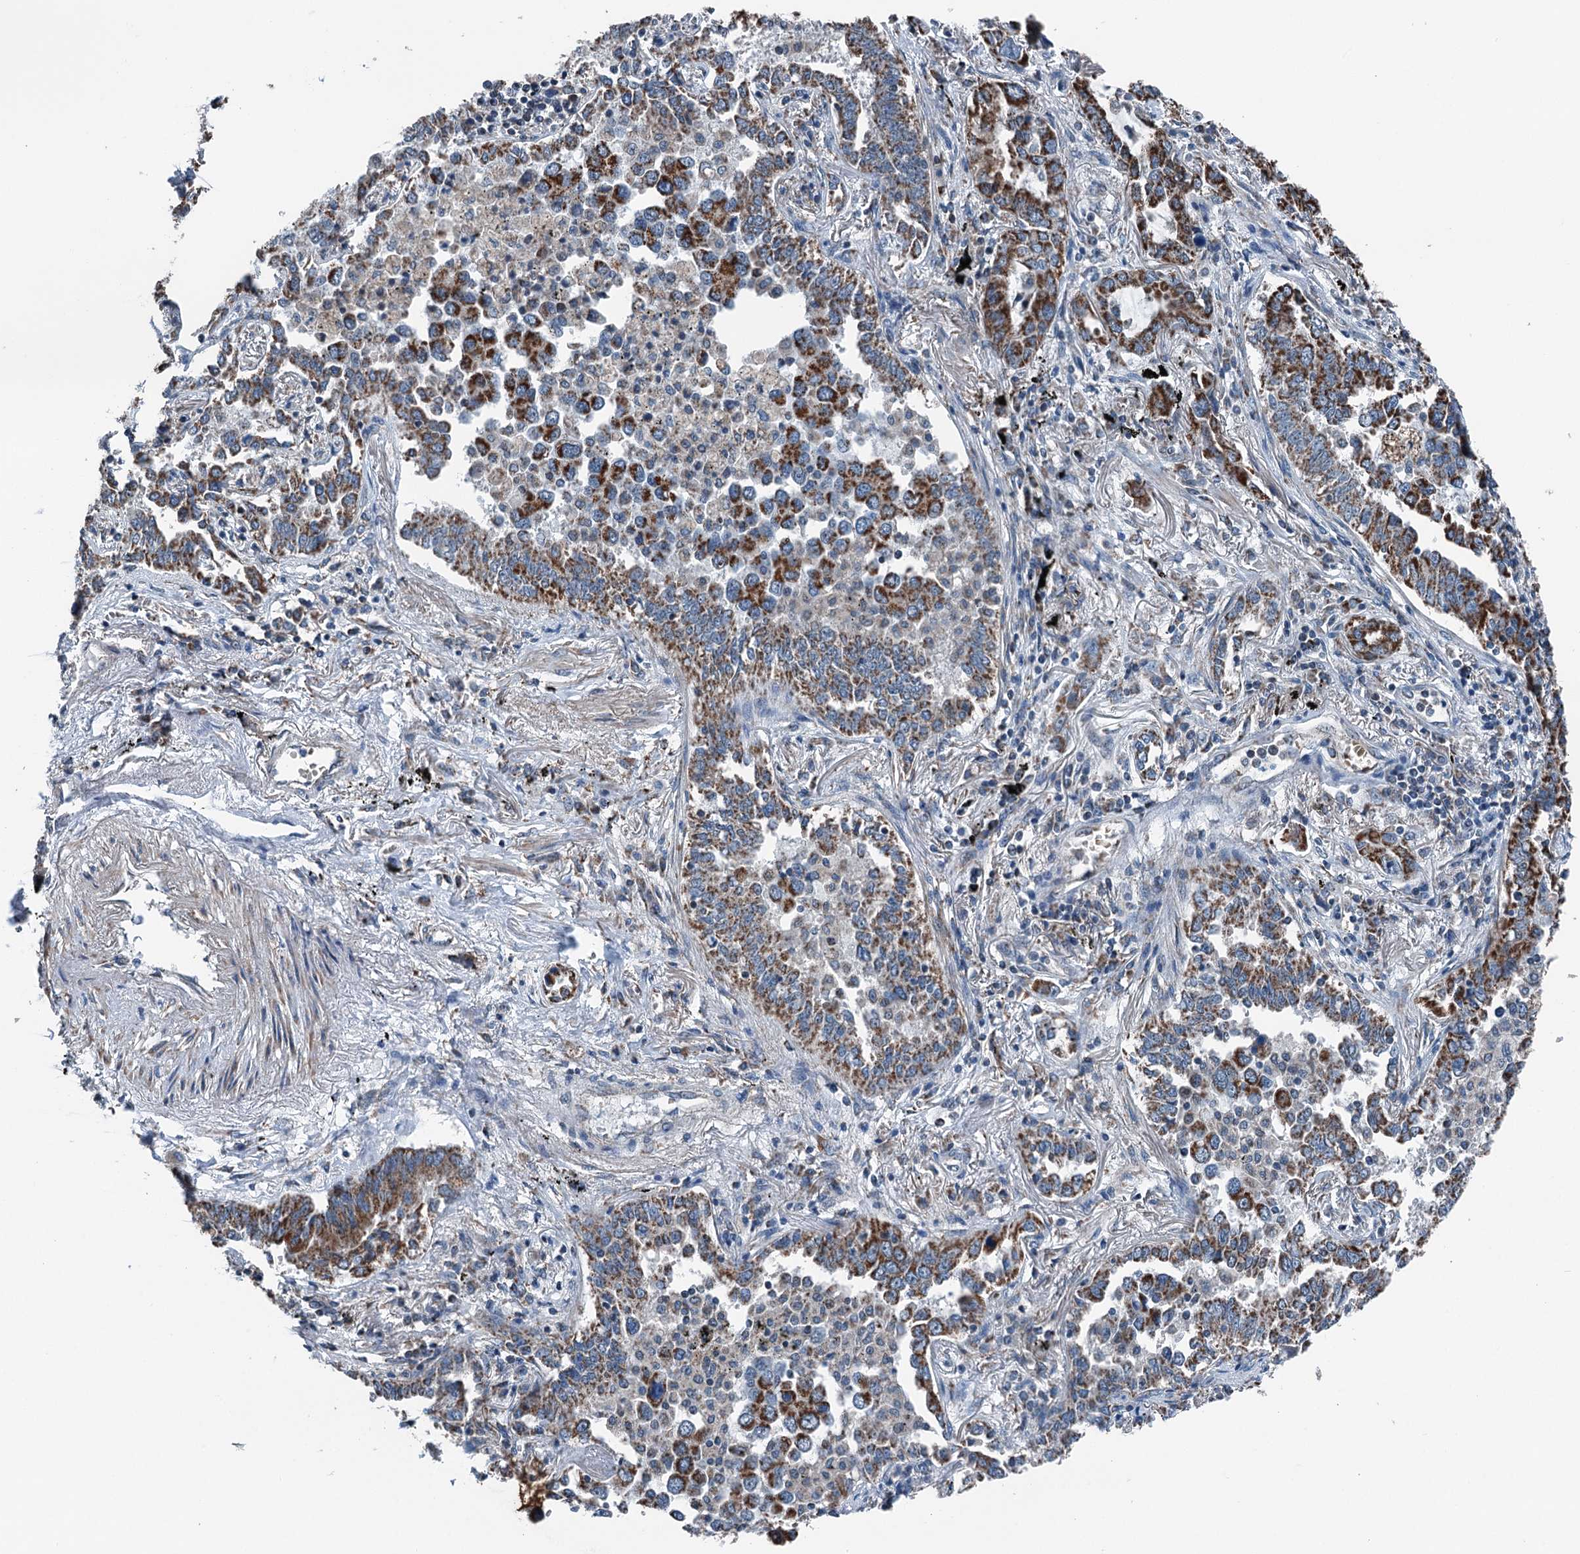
{"staining": {"intensity": "strong", "quantity": ">75%", "location": "cytoplasmic/membranous"}, "tissue": "lung cancer", "cell_type": "Tumor cells", "image_type": "cancer", "snomed": [{"axis": "morphology", "description": "Adenocarcinoma, NOS"}, {"axis": "topography", "description": "Lung"}], "caption": "About >75% of tumor cells in lung cancer reveal strong cytoplasmic/membranous protein positivity as visualized by brown immunohistochemical staining.", "gene": "TRPT1", "patient": {"sex": "male", "age": 67}}